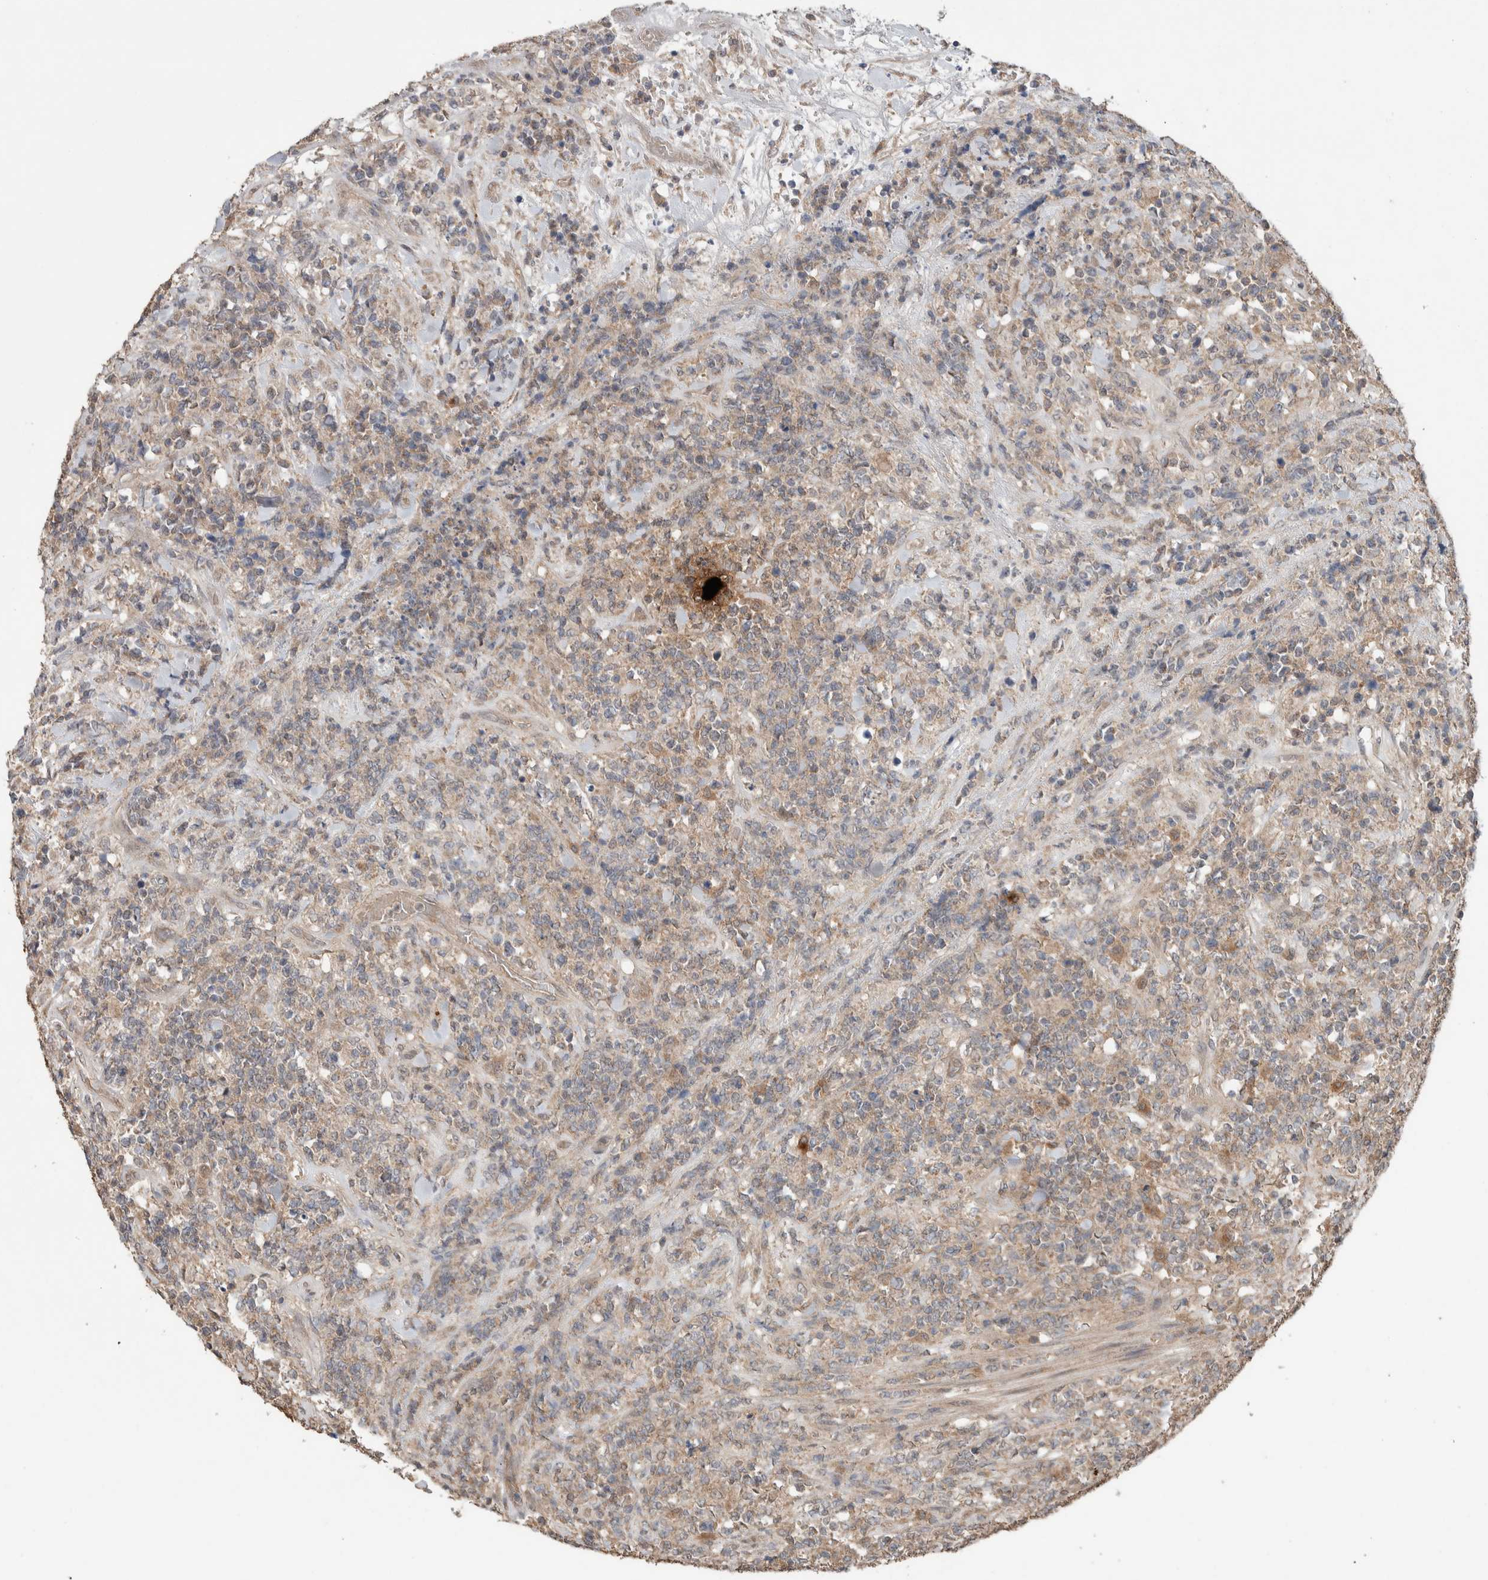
{"staining": {"intensity": "weak", "quantity": ">75%", "location": "cytoplasmic/membranous"}, "tissue": "lymphoma", "cell_type": "Tumor cells", "image_type": "cancer", "snomed": [{"axis": "morphology", "description": "Malignant lymphoma, non-Hodgkin's type, High grade"}, {"axis": "topography", "description": "Soft tissue"}], "caption": "Human malignant lymphoma, non-Hodgkin's type (high-grade) stained with a protein marker shows weak staining in tumor cells.", "gene": "KCNJ5", "patient": {"sex": "male", "age": 18}}